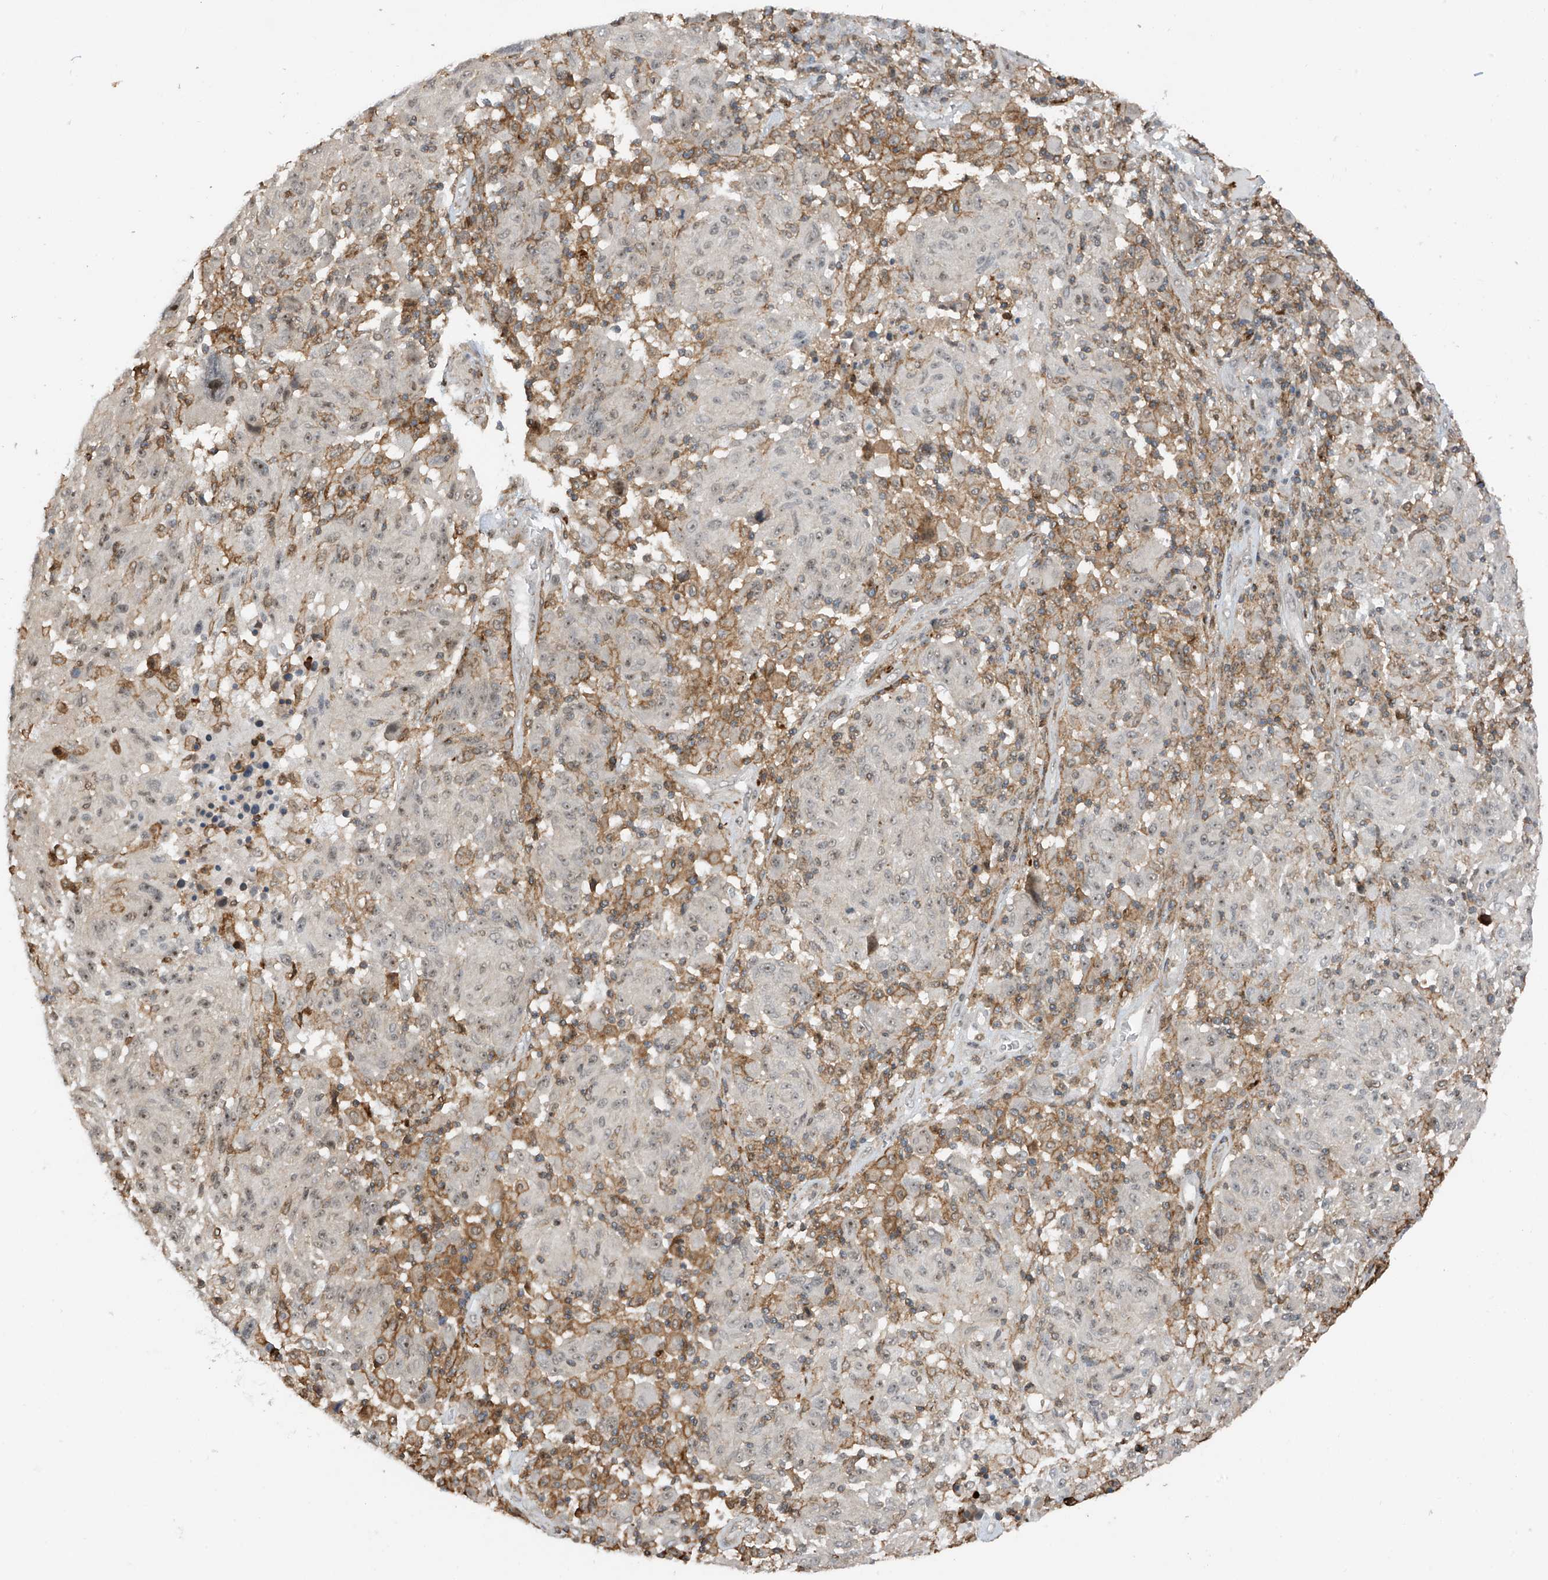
{"staining": {"intensity": "weak", "quantity": "25%-75%", "location": "nuclear"}, "tissue": "melanoma", "cell_type": "Tumor cells", "image_type": "cancer", "snomed": [{"axis": "morphology", "description": "Malignant melanoma, NOS"}, {"axis": "topography", "description": "Skin"}], "caption": "This micrograph reveals melanoma stained with immunohistochemistry to label a protein in brown. The nuclear of tumor cells show weak positivity for the protein. Nuclei are counter-stained blue.", "gene": "REPIN1", "patient": {"sex": "male", "age": 53}}